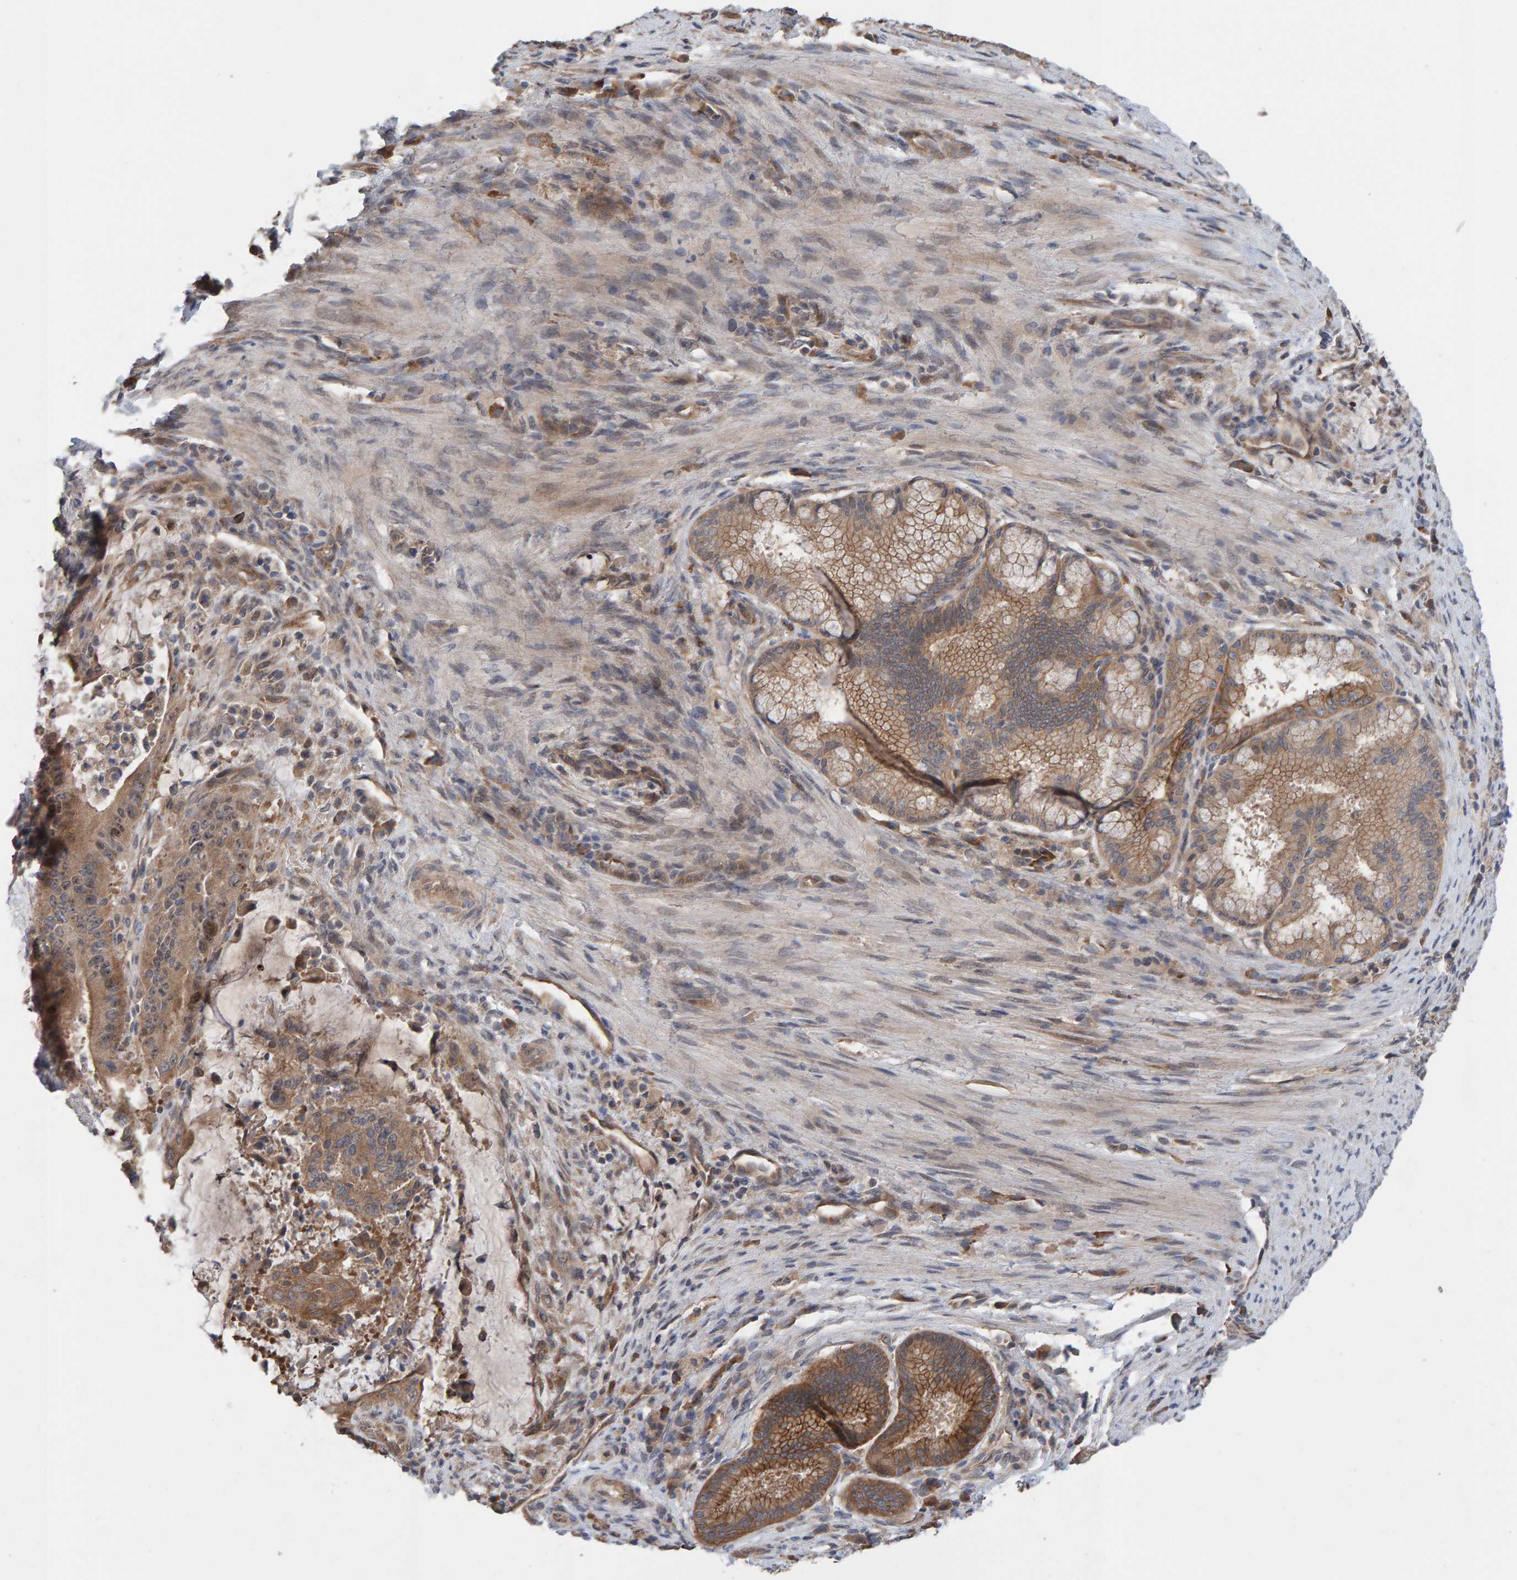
{"staining": {"intensity": "moderate", "quantity": ">75%", "location": "cytoplasmic/membranous"}, "tissue": "liver cancer", "cell_type": "Tumor cells", "image_type": "cancer", "snomed": [{"axis": "morphology", "description": "Normal tissue, NOS"}, {"axis": "morphology", "description": "Cholangiocarcinoma"}, {"axis": "topography", "description": "Liver"}, {"axis": "topography", "description": "Peripheral nerve tissue"}], "caption": "This micrograph displays IHC staining of liver cancer, with medium moderate cytoplasmic/membranous staining in approximately >75% of tumor cells.", "gene": "LRSAM1", "patient": {"sex": "female", "age": 73}}